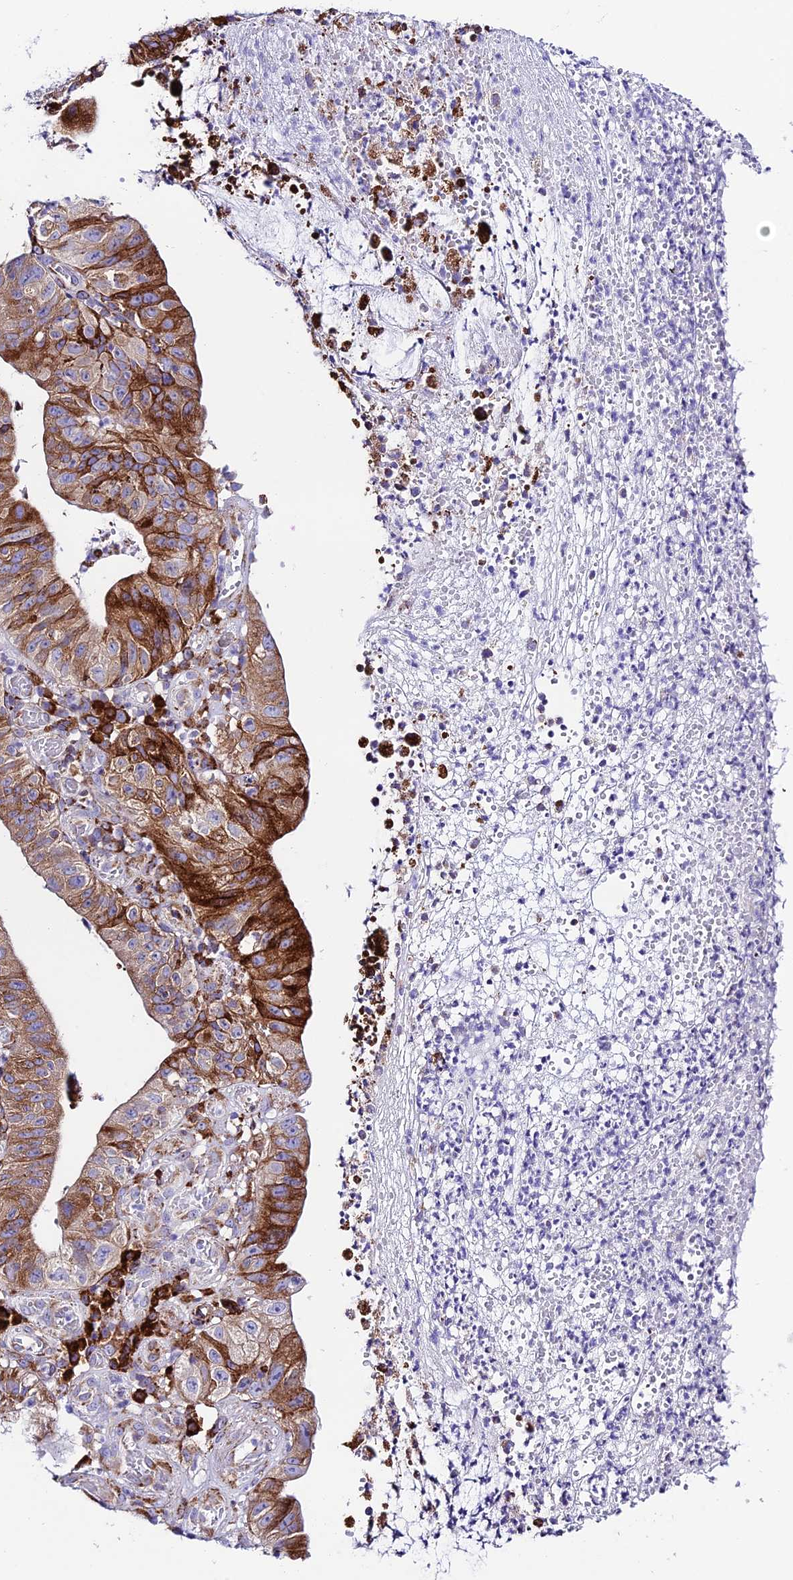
{"staining": {"intensity": "strong", "quantity": "25%-75%", "location": "cytoplasmic/membranous"}, "tissue": "stomach cancer", "cell_type": "Tumor cells", "image_type": "cancer", "snomed": [{"axis": "morphology", "description": "Adenocarcinoma, NOS"}, {"axis": "topography", "description": "Stomach"}], "caption": "Human adenocarcinoma (stomach) stained for a protein (brown) demonstrates strong cytoplasmic/membranous positive staining in approximately 25%-75% of tumor cells.", "gene": "TUBGCP6", "patient": {"sex": "male", "age": 59}}